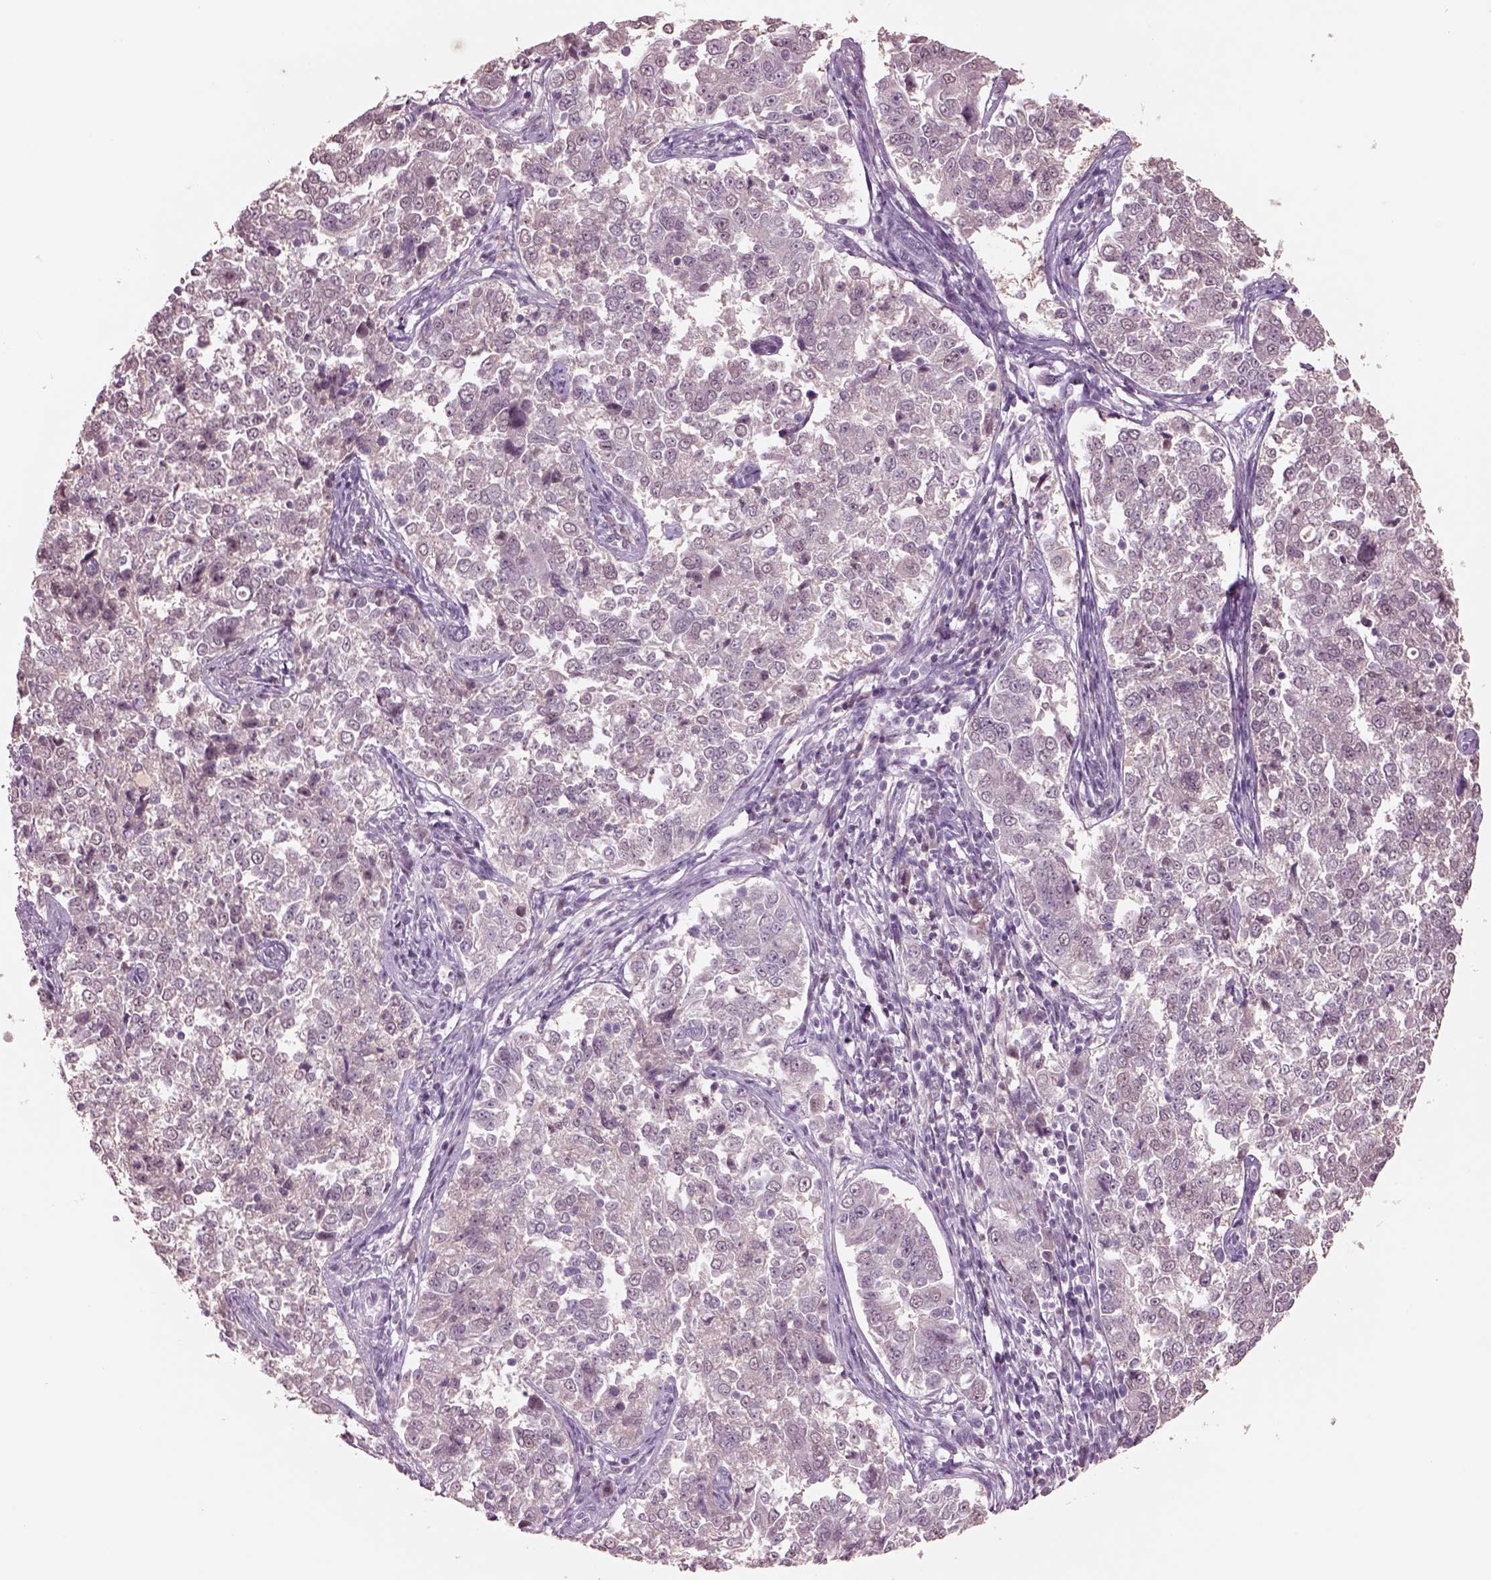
{"staining": {"intensity": "negative", "quantity": "none", "location": "none"}, "tissue": "endometrial cancer", "cell_type": "Tumor cells", "image_type": "cancer", "snomed": [{"axis": "morphology", "description": "Adenocarcinoma, NOS"}, {"axis": "topography", "description": "Endometrium"}], "caption": "IHC photomicrograph of human adenocarcinoma (endometrial) stained for a protein (brown), which demonstrates no expression in tumor cells. (DAB immunohistochemistry (IHC), high magnification).", "gene": "SEPHS1", "patient": {"sex": "female", "age": 43}}